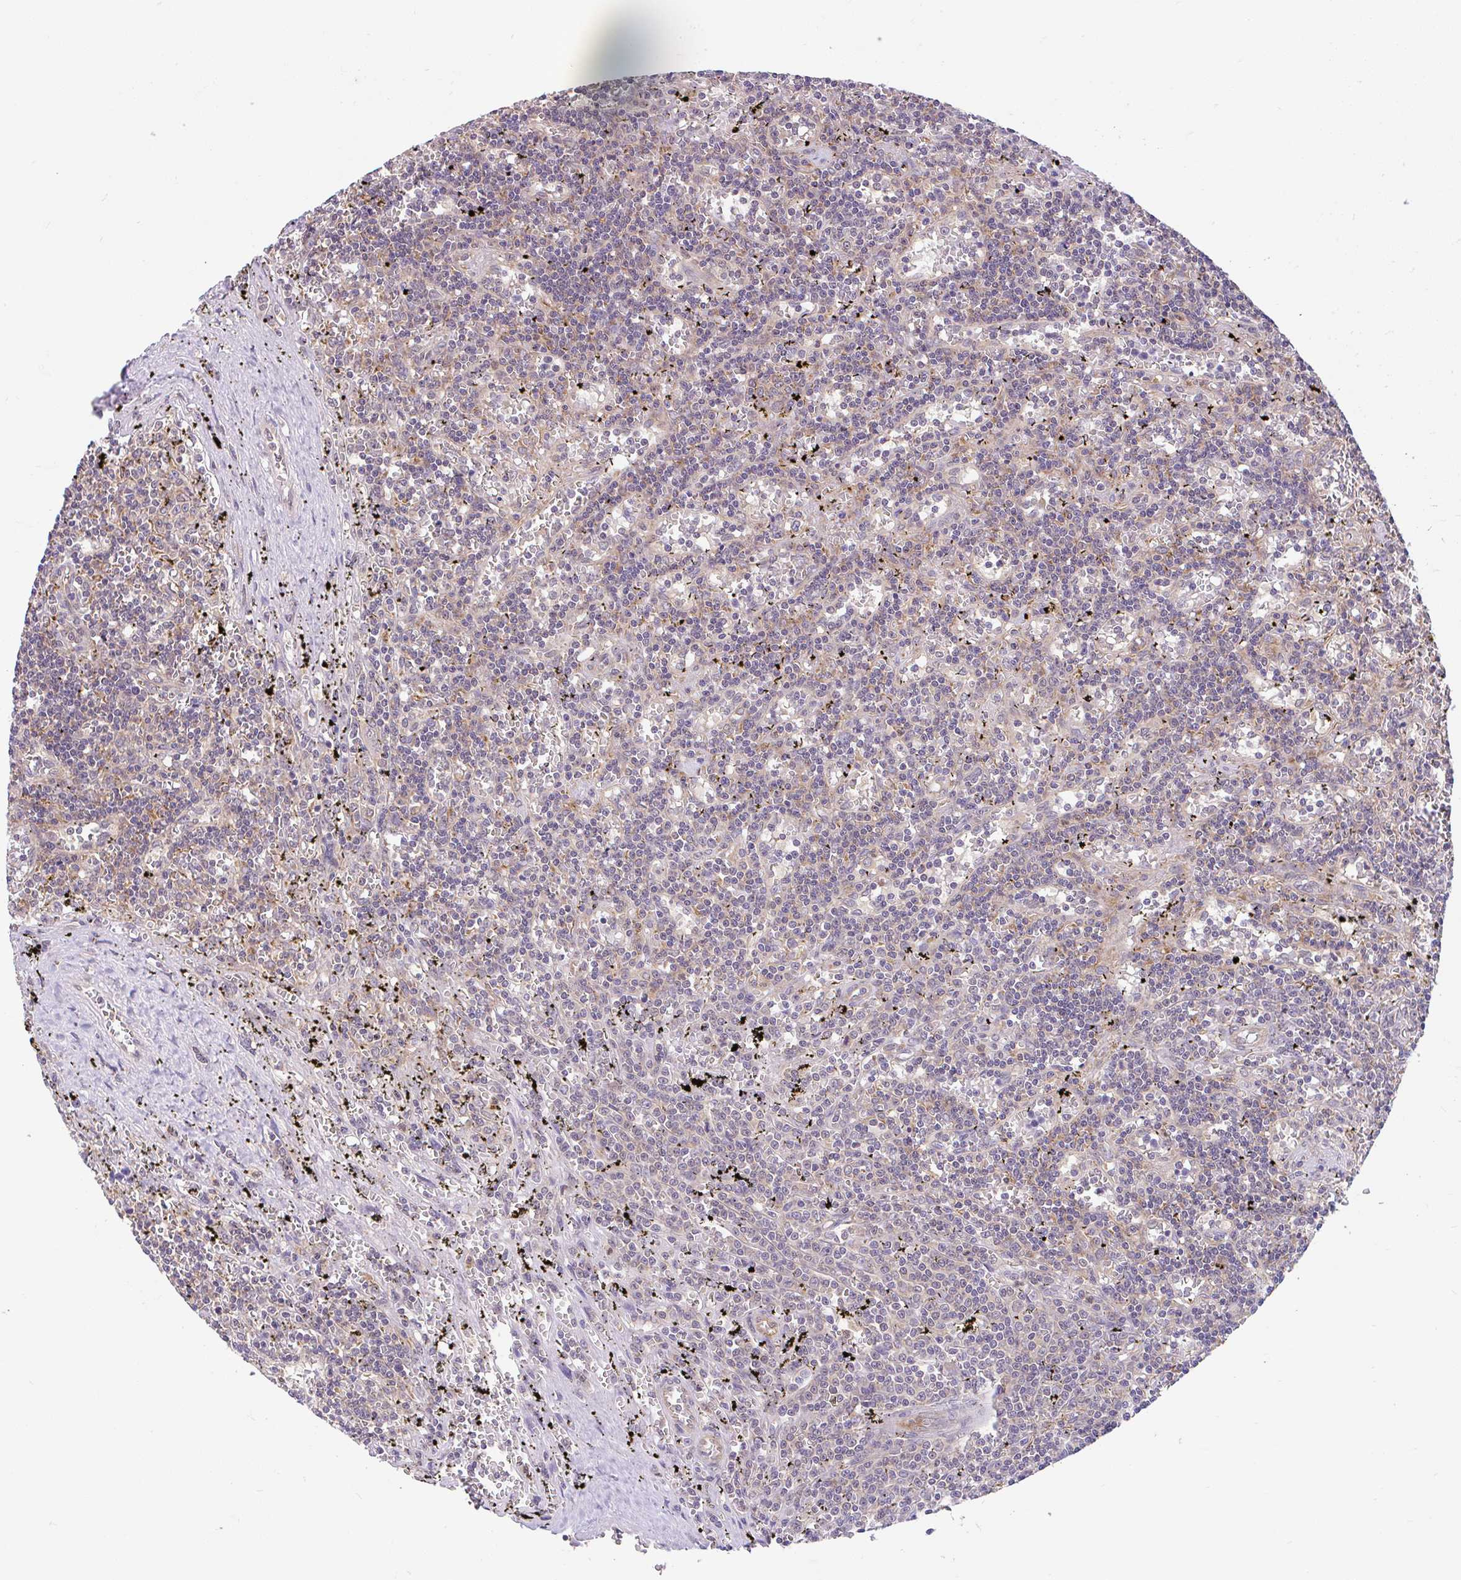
{"staining": {"intensity": "negative", "quantity": "none", "location": "none"}, "tissue": "lymphoma", "cell_type": "Tumor cells", "image_type": "cancer", "snomed": [{"axis": "morphology", "description": "Malignant lymphoma, non-Hodgkin's type, Low grade"}, {"axis": "topography", "description": "Spleen"}], "caption": "High magnification brightfield microscopy of lymphoma stained with DAB (3,3'-diaminobenzidine) (brown) and counterstained with hematoxylin (blue): tumor cells show no significant positivity. The staining was performed using DAB (3,3'-diaminobenzidine) to visualize the protein expression in brown, while the nuclei were stained in blue with hematoxylin (Magnification: 20x).", "gene": "RALBP1", "patient": {"sex": "male", "age": 60}}